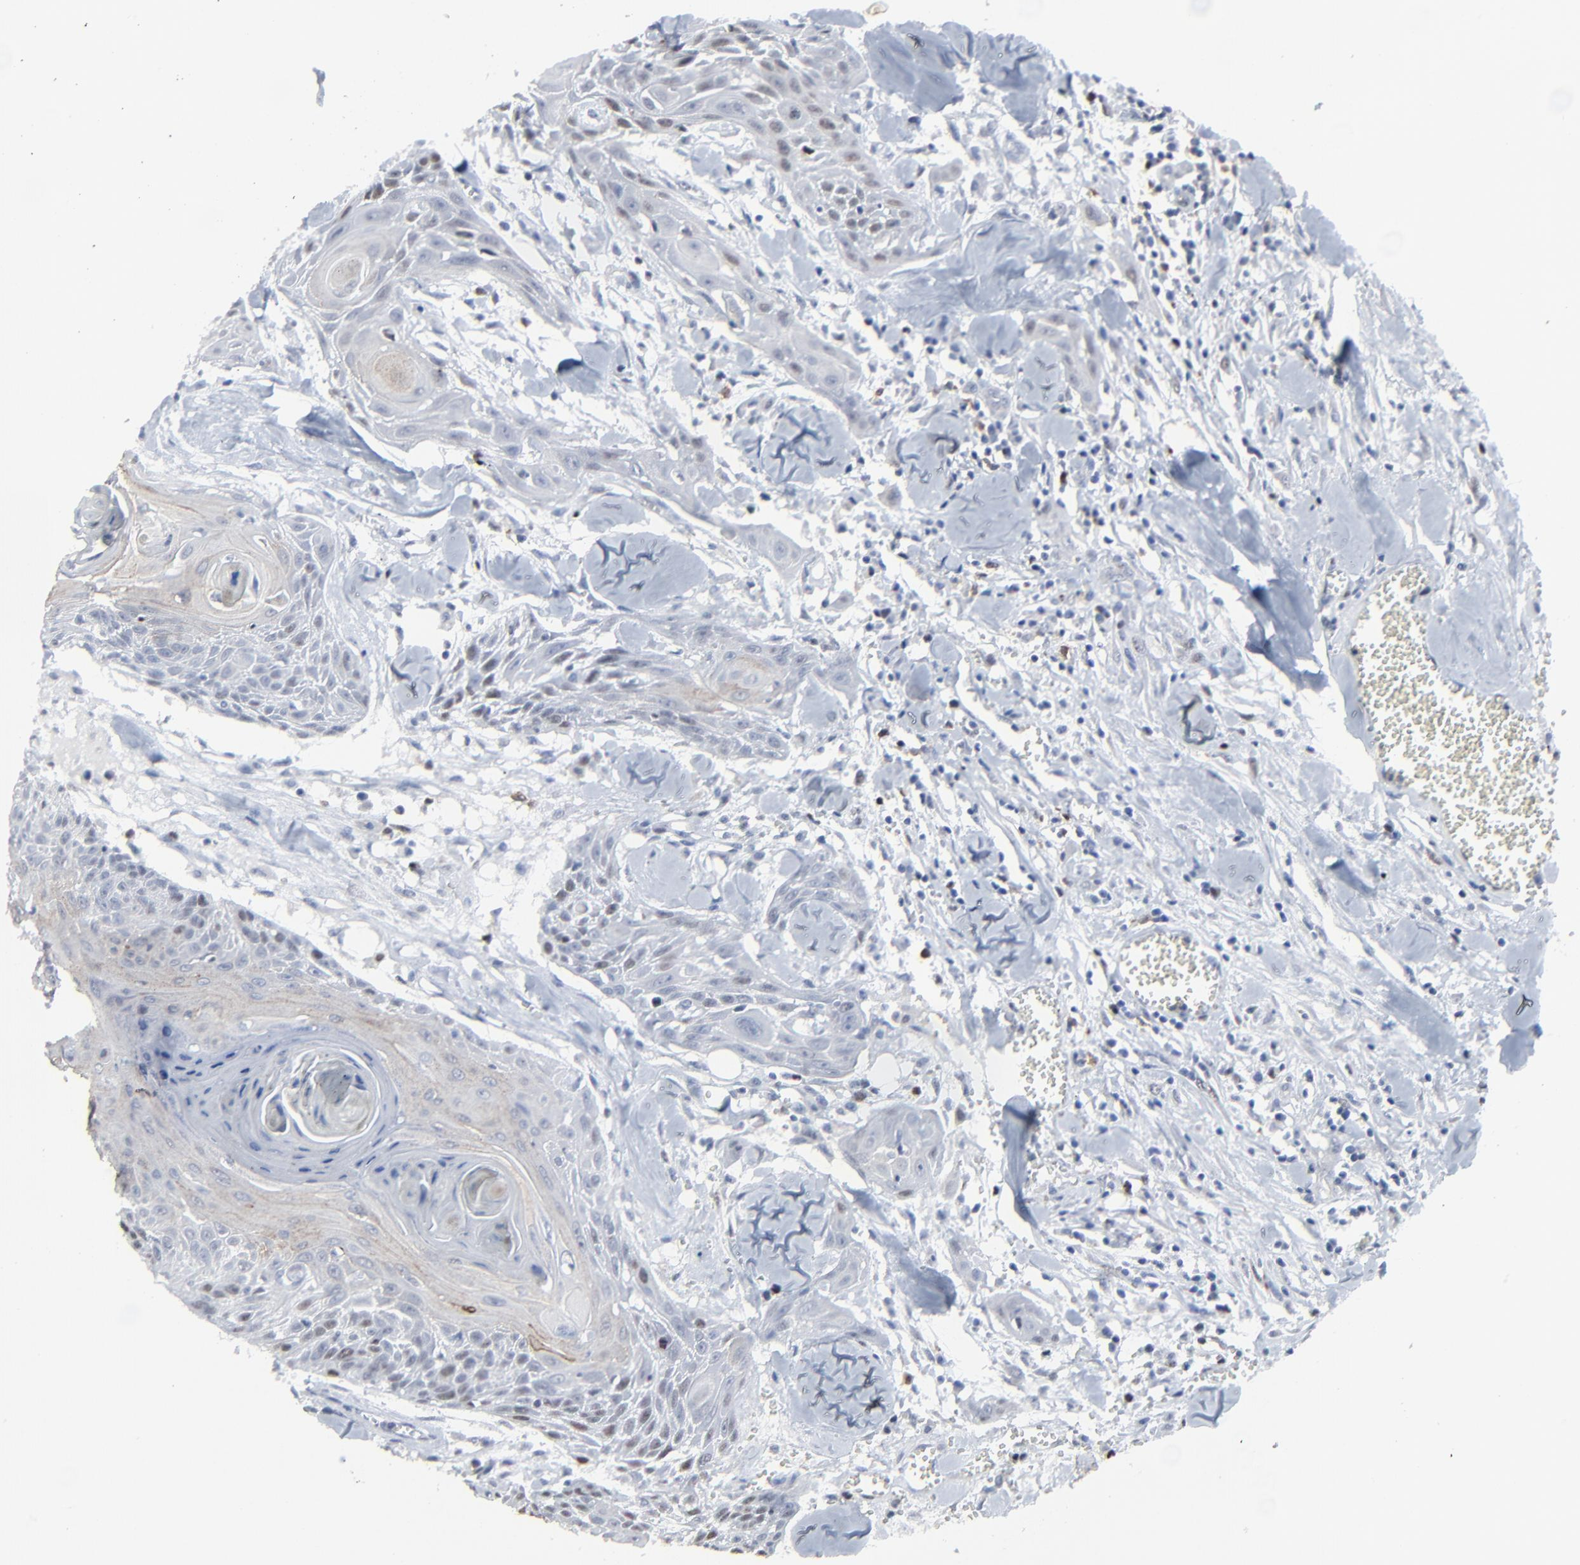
{"staining": {"intensity": "weak", "quantity": "<25%", "location": "nuclear"}, "tissue": "head and neck cancer", "cell_type": "Tumor cells", "image_type": "cancer", "snomed": [{"axis": "morphology", "description": "Squamous cell carcinoma, NOS"}, {"axis": "morphology", "description": "Squamous cell carcinoma, metastatic, NOS"}, {"axis": "topography", "description": "Lymph node"}, {"axis": "topography", "description": "Salivary gland"}, {"axis": "topography", "description": "Head-Neck"}], "caption": "IHC of head and neck cancer (metastatic squamous cell carcinoma) shows no expression in tumor cells.", "gene": "BIRC3", "patient": {"sex": "female", "age": 74}}